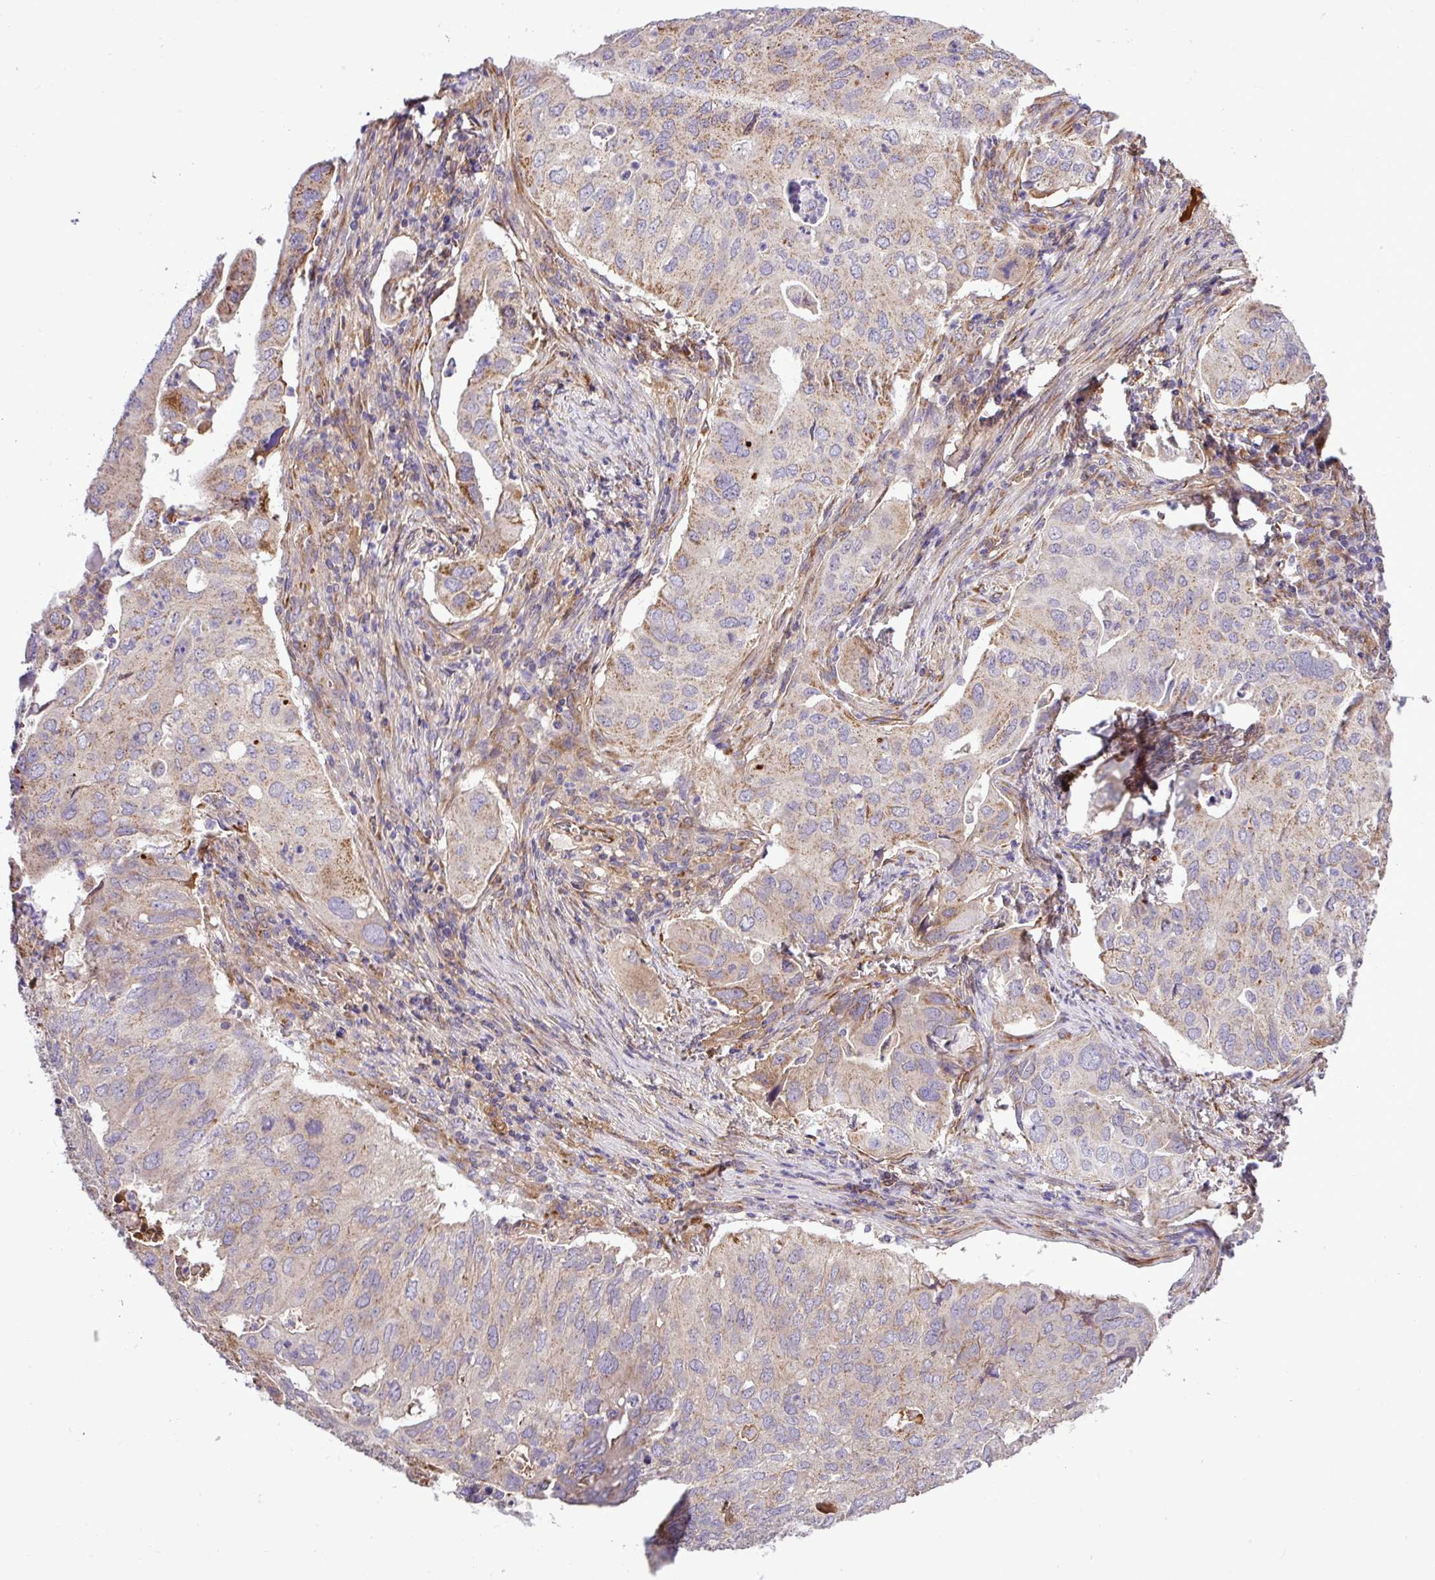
{"staining": {"intensity": "moderate", "quantity": "<25%", "location": "cytoplasmic/membranous"}, "tissue": "lung cancer", "cell_type": "Tumor cells", "image_type": "cancer", "snomed": [{"axis": "morphology", "description": "Adenocarcinoma, NOS"}, {"axis": "topography", "description": "Lung"}], "caption": "The photomicrograph displays staining of lung adenocarcinoma, revealing moderate cytoplasmic/membranous protein staining (brown color) within tumor cells.", "gene": "CWH43", "patient": {"sex": "male", "age": 48}}